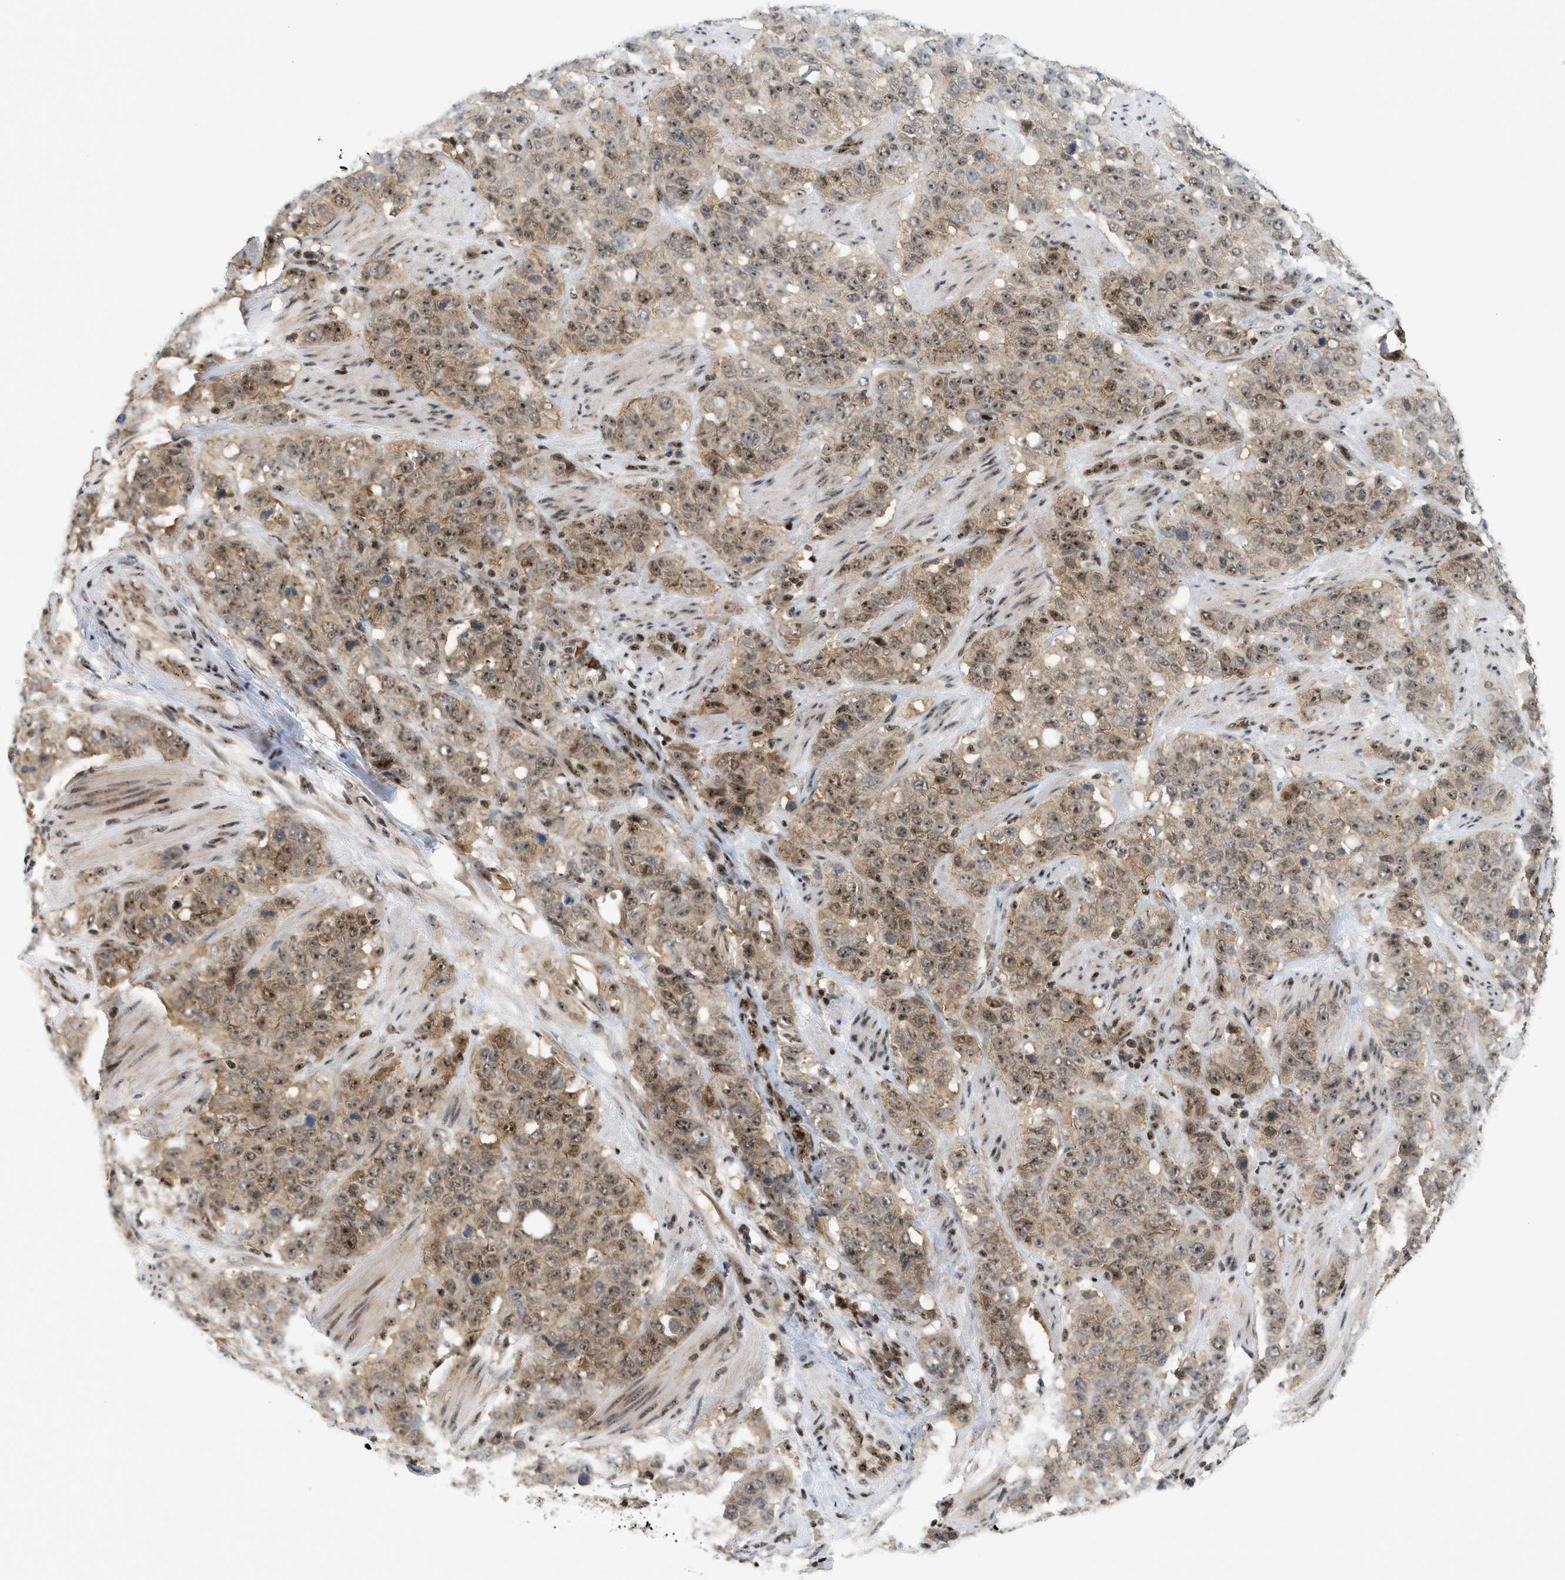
{"staining": {"intensity": "moderate", "quantity": ">75%", "location": "cytoplasmic/membranous,nuclear"}, "tissue": "stomach cancer", "cell_type": "Tumor cells", "image_type": "cancer", "snomed": [{"axis": "morphology", "description": "Adenocarcinoma, NOS"}, {"axis": "topography", "description": "Stomach"}], "caption": "Immunohistochemical staining of human adenocarcinoma (stomach) displays moderate cytoplasmic/membranous and nuclear protein staining in approximately >75% of tumor cells. (DAB (3,3'-diaminobenzidine) IHC, brown staining for protein, blue staining for nuclei).", "gene": "ZNF22", "patient": {"sex": "male", "age": 48}}